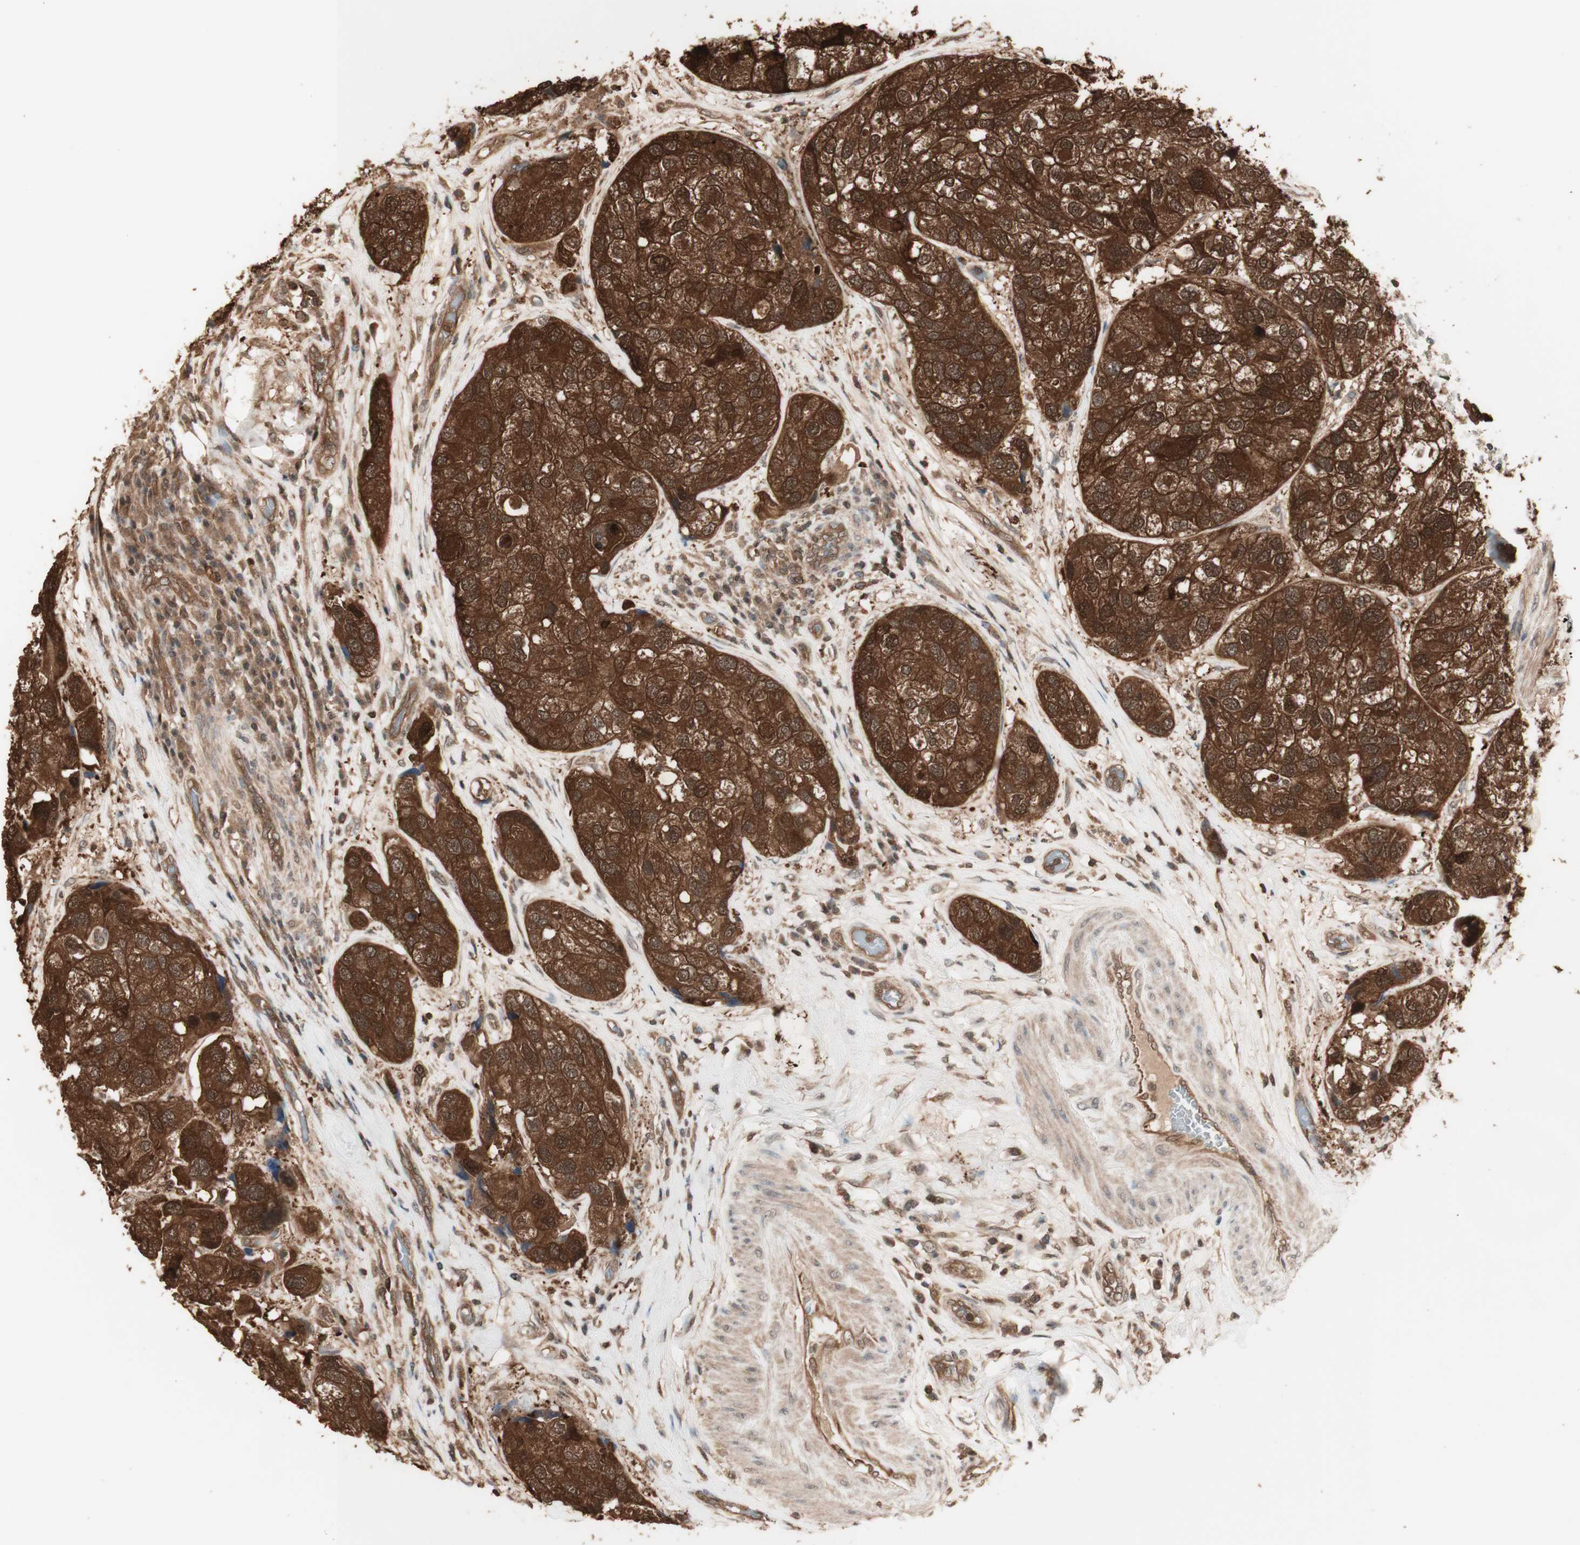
{"staining": {"intensity": "strong", "quantity": ">75%", "location": "cytoplasmic/membranous,nuclear"}, "tissue": "urothelial cancer", "cell_type": "Tumor cells", "image_type": "cancer", "snomed": [{"axis": "morphology", "description": "Urothelial carcinoma, High grade"}, {"axis": "topography", "description": "Urinary bladder"}], "caption": "Immunohistochemistry image of urothelial carcinoma (high-grade) stained for a protein (brown), which shows high levels of strong cytoplasmic/membranous and nuclear staining in approximately >75% of tumor cells.", "gene": "YWHAB", "patient": {"sex": "female", "age": 64}}